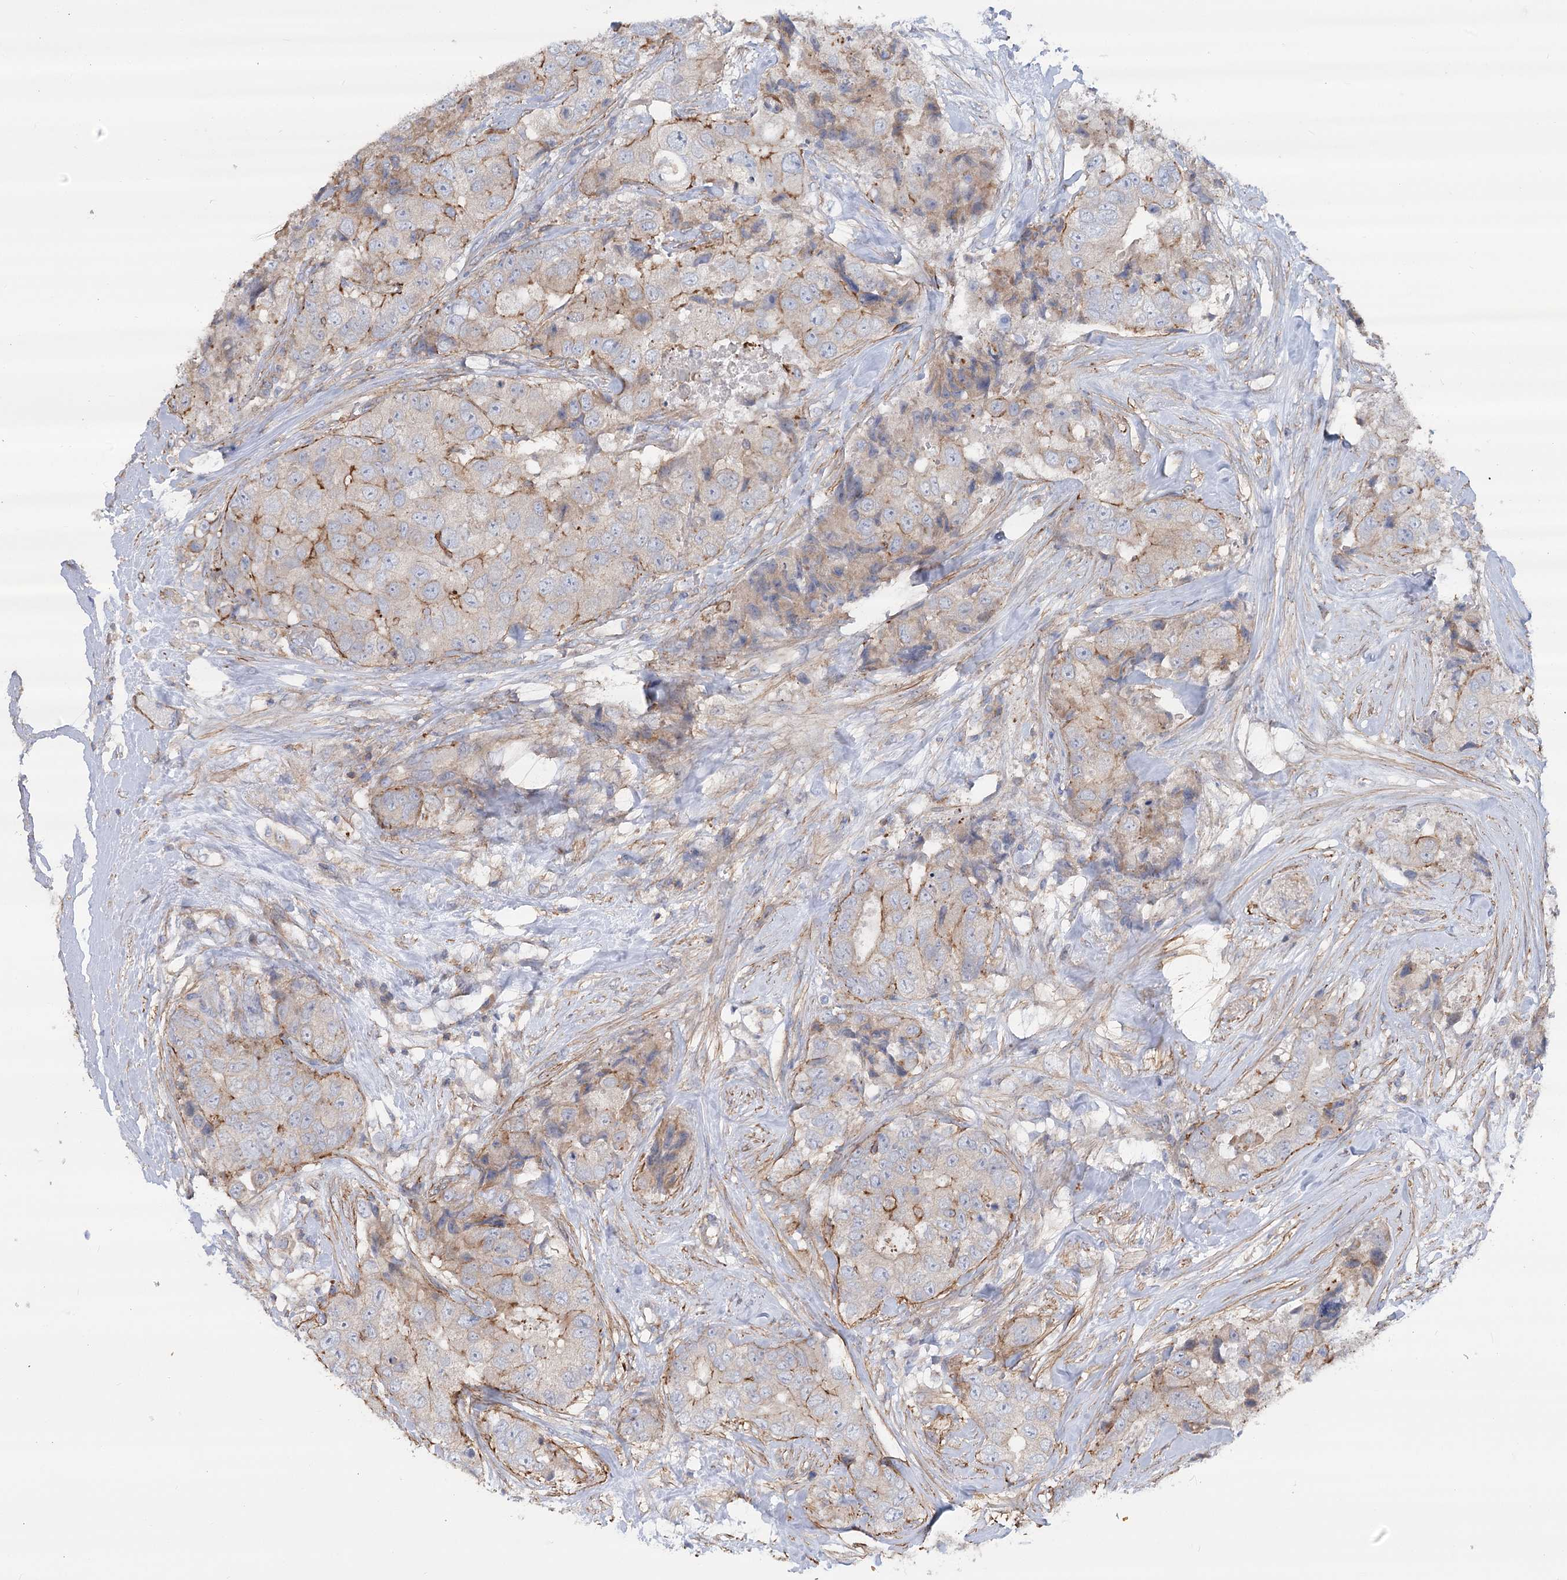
{"staining": {"intensity": "moderate", "quantity": "<25%", "location": "cytoplasmic/membranous"}, "tissue": "breast cancer", "cell_type": "Tumor cells", "image_type": "cancer", "snomed": [{"axis": "morphology", "description": "Duct carcinoma"}, {"axis": "topography", "description": "Breast"}], "caption": "Tumor cells exhibit low levels of moderate cytoplasmic/membranous staining in about <25% of cells in human invasive ductal carcinoma (breast).", "gene": "LARP1B", "patient": {"sex": "female", "age": 62}}